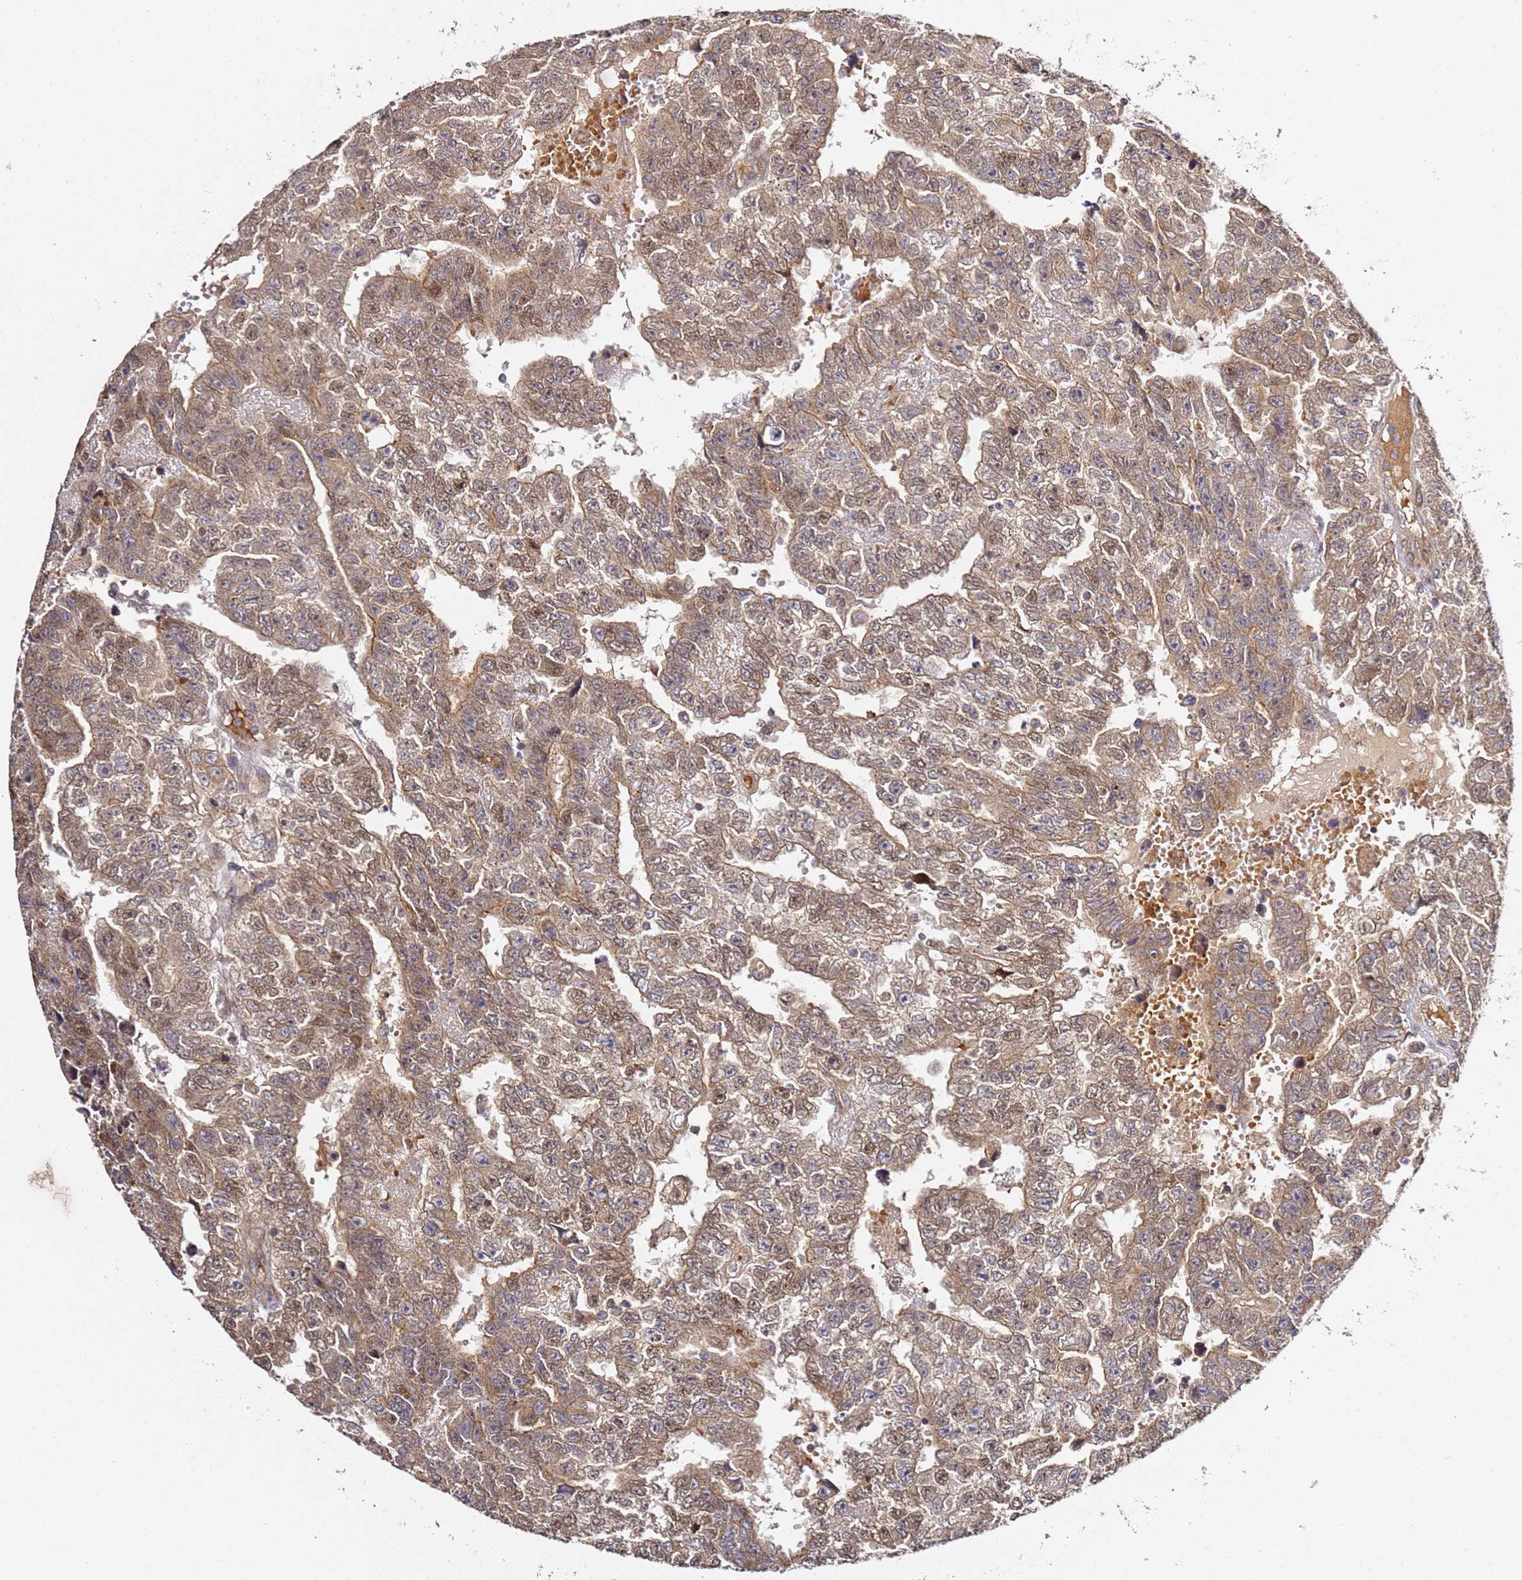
{"staining": {"intensity": "moderate", "quantity": ">75%", "location": "cytoplasmic/membranous"}, "tissue": "testis cancer", "cell_type": "Tumor cells", "image_type": "cancer", "snomed": [{"axis": "morphology", "description": "Carcinoma, Embryonal, NOS"}, {"axis": "topography", "description": "Testis"}], "caption": "DAB immunohistochemical staining of human testis cancer demonstrates moderate cytoplasmic/membranous protein positivity in about >75% of tumor cells.", "gene": "OSBPL2", "patient": {"sex": "male", "age": 25}}